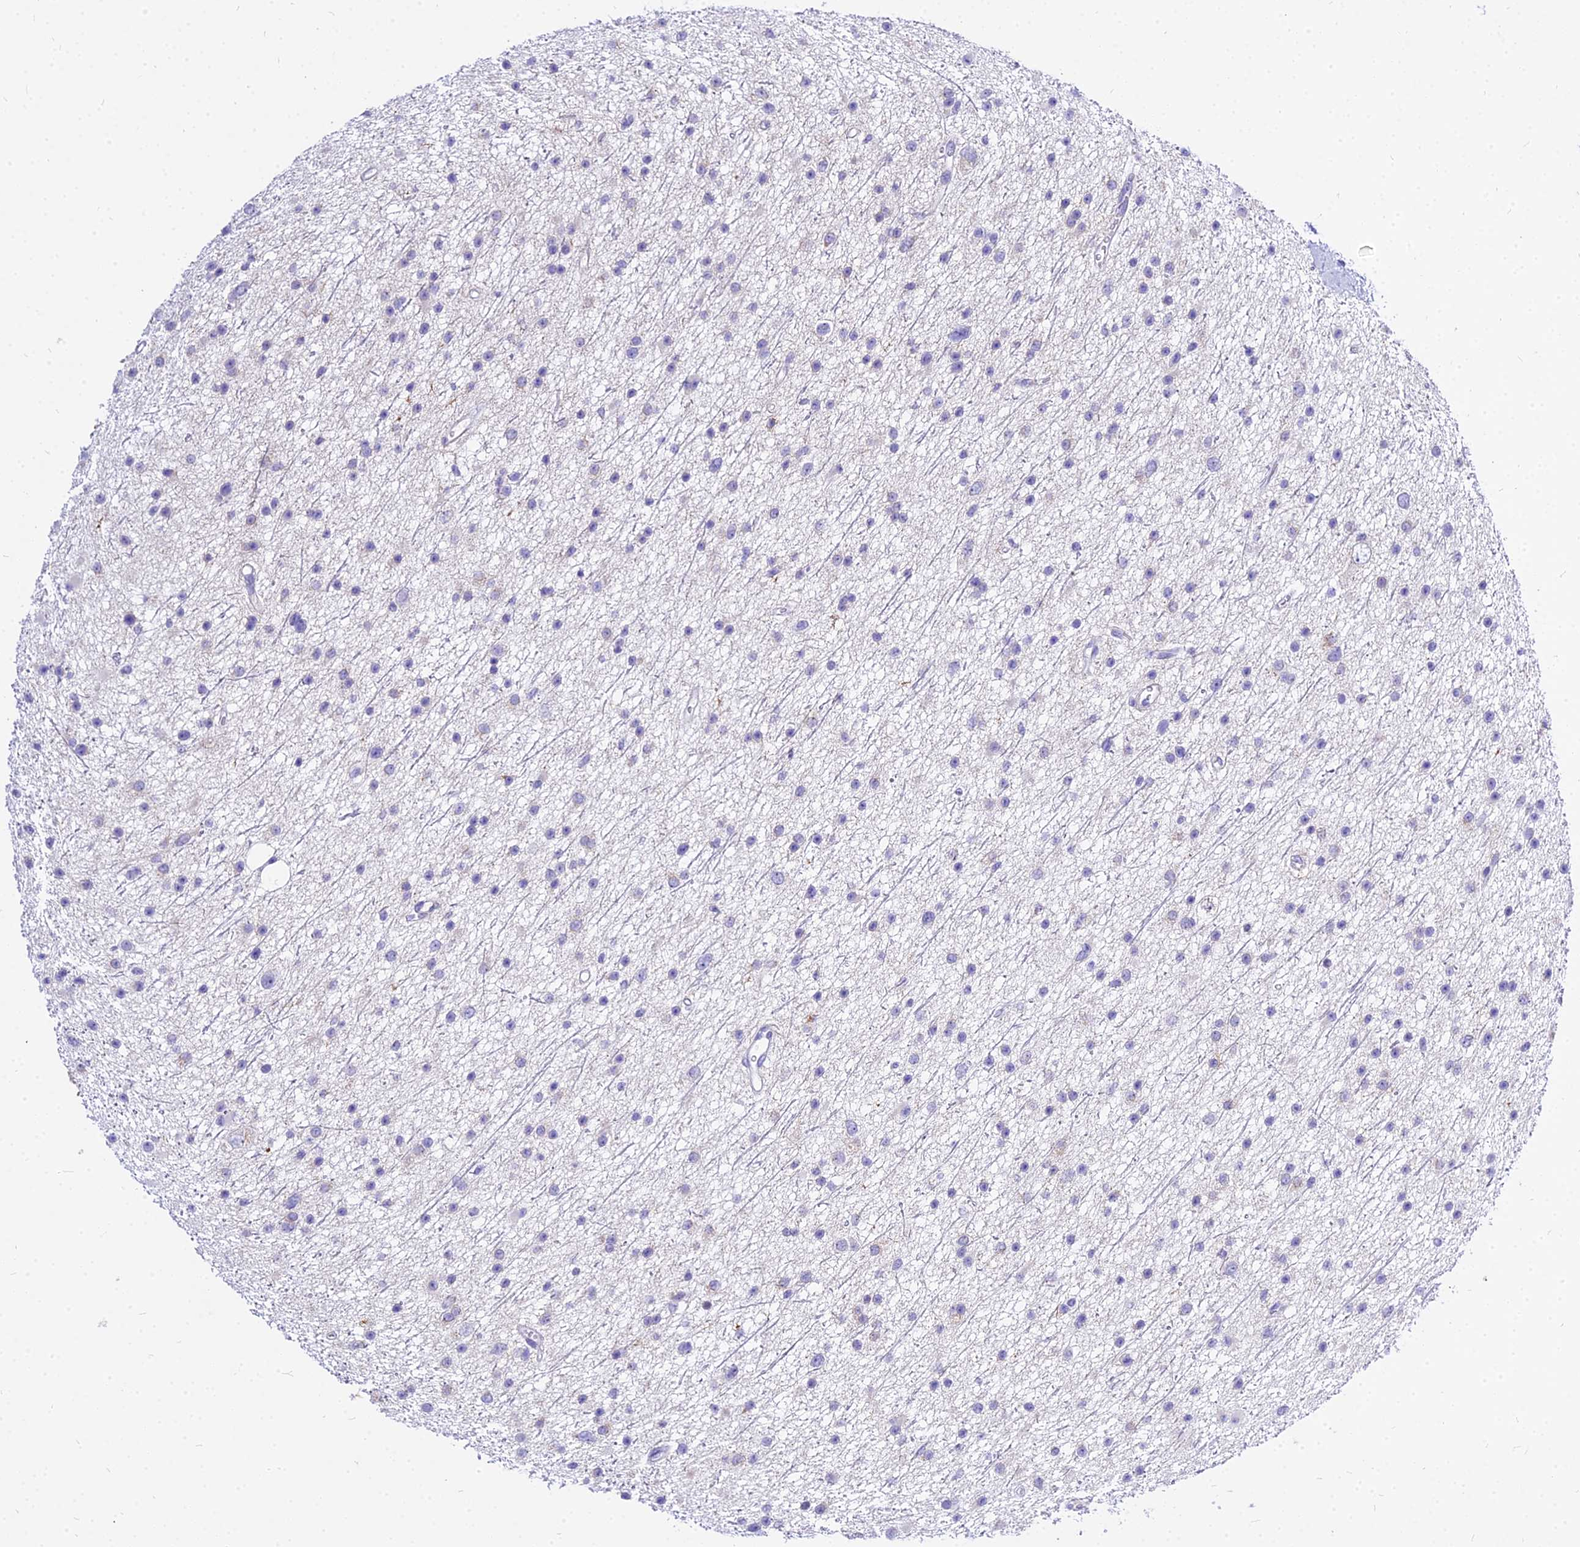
{"staining": {"intensity": "negative", "quantity": "none", "location": "none"}, "tissue": "glioma", "cell_type": "Tumor cells", "image_type": "cancer", "snomed": [{"axis": "morphology", "description": "Glioma, malignant, Low grade"}, {"axis": "topography", "description": "Cerebral cortex"}], "caption": "Tumor cells show no significant protein staining in glioma.", "gene": "CARD18", "patient": {"sex": "female", "age": 39}}